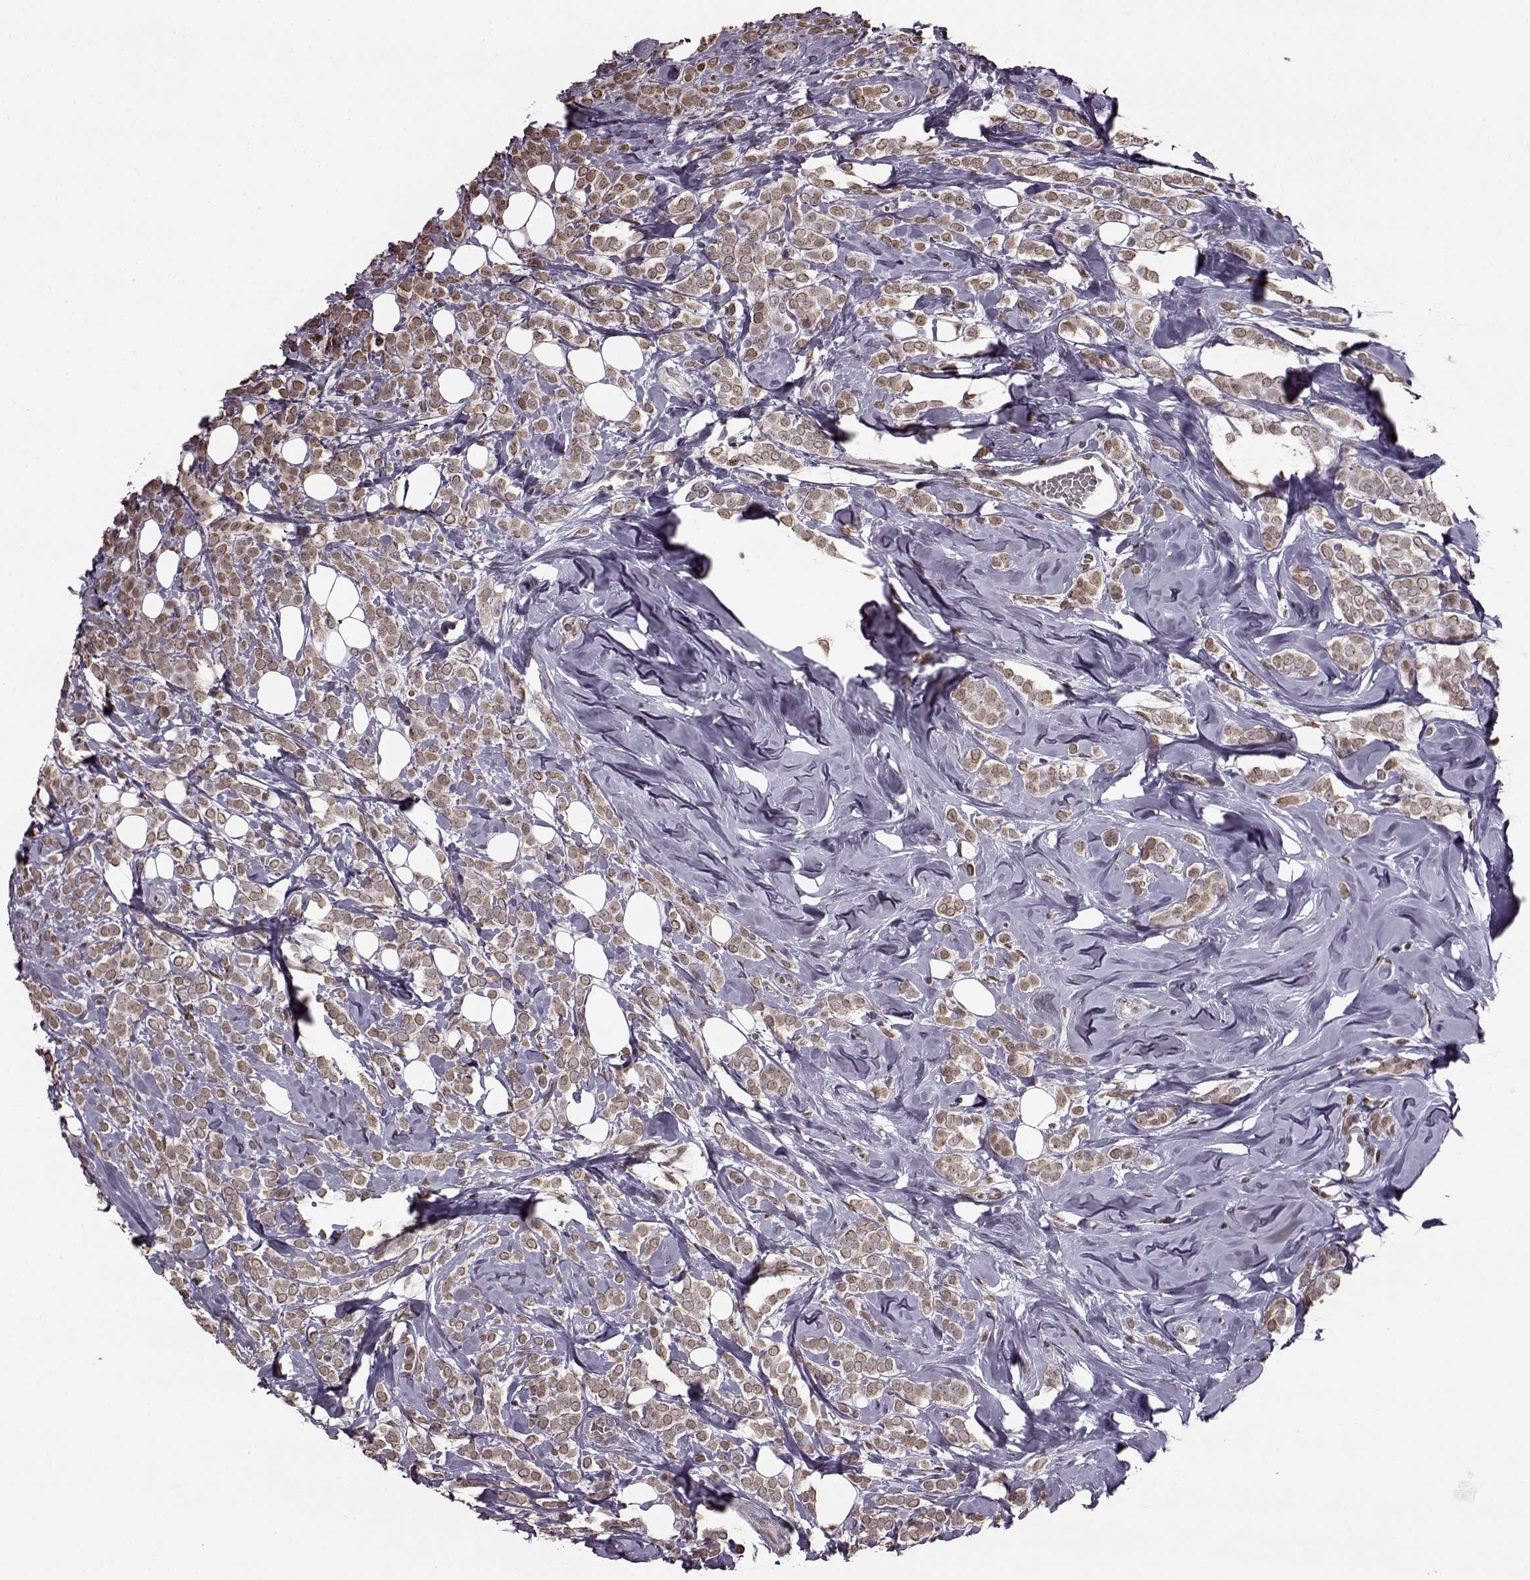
{"staining": {"intensity": "weak", "quantity": ">75%", "location": "cytoplasmic/membranous"}, "tissue": "breast cancer", "cell_type": "Tumor cells", "image_type": "cancer", "snomed": [{"axis": "morphology", "description": "Lobular carcinoma"}, {"axis": "topography", "description": "Breast"}], "caption": "Immunohistochemical staining of human breast cancer shows weak cytoplasmic/membranous protein positivity in approximately >75% of tumor cells. The protein of interest is stained brown, and the nuclei are stained in blue (DAB IHC with brightfield microscopy, high magnification).", "gene": "FTO", "patient": {"sex": "female", "age": 49}}